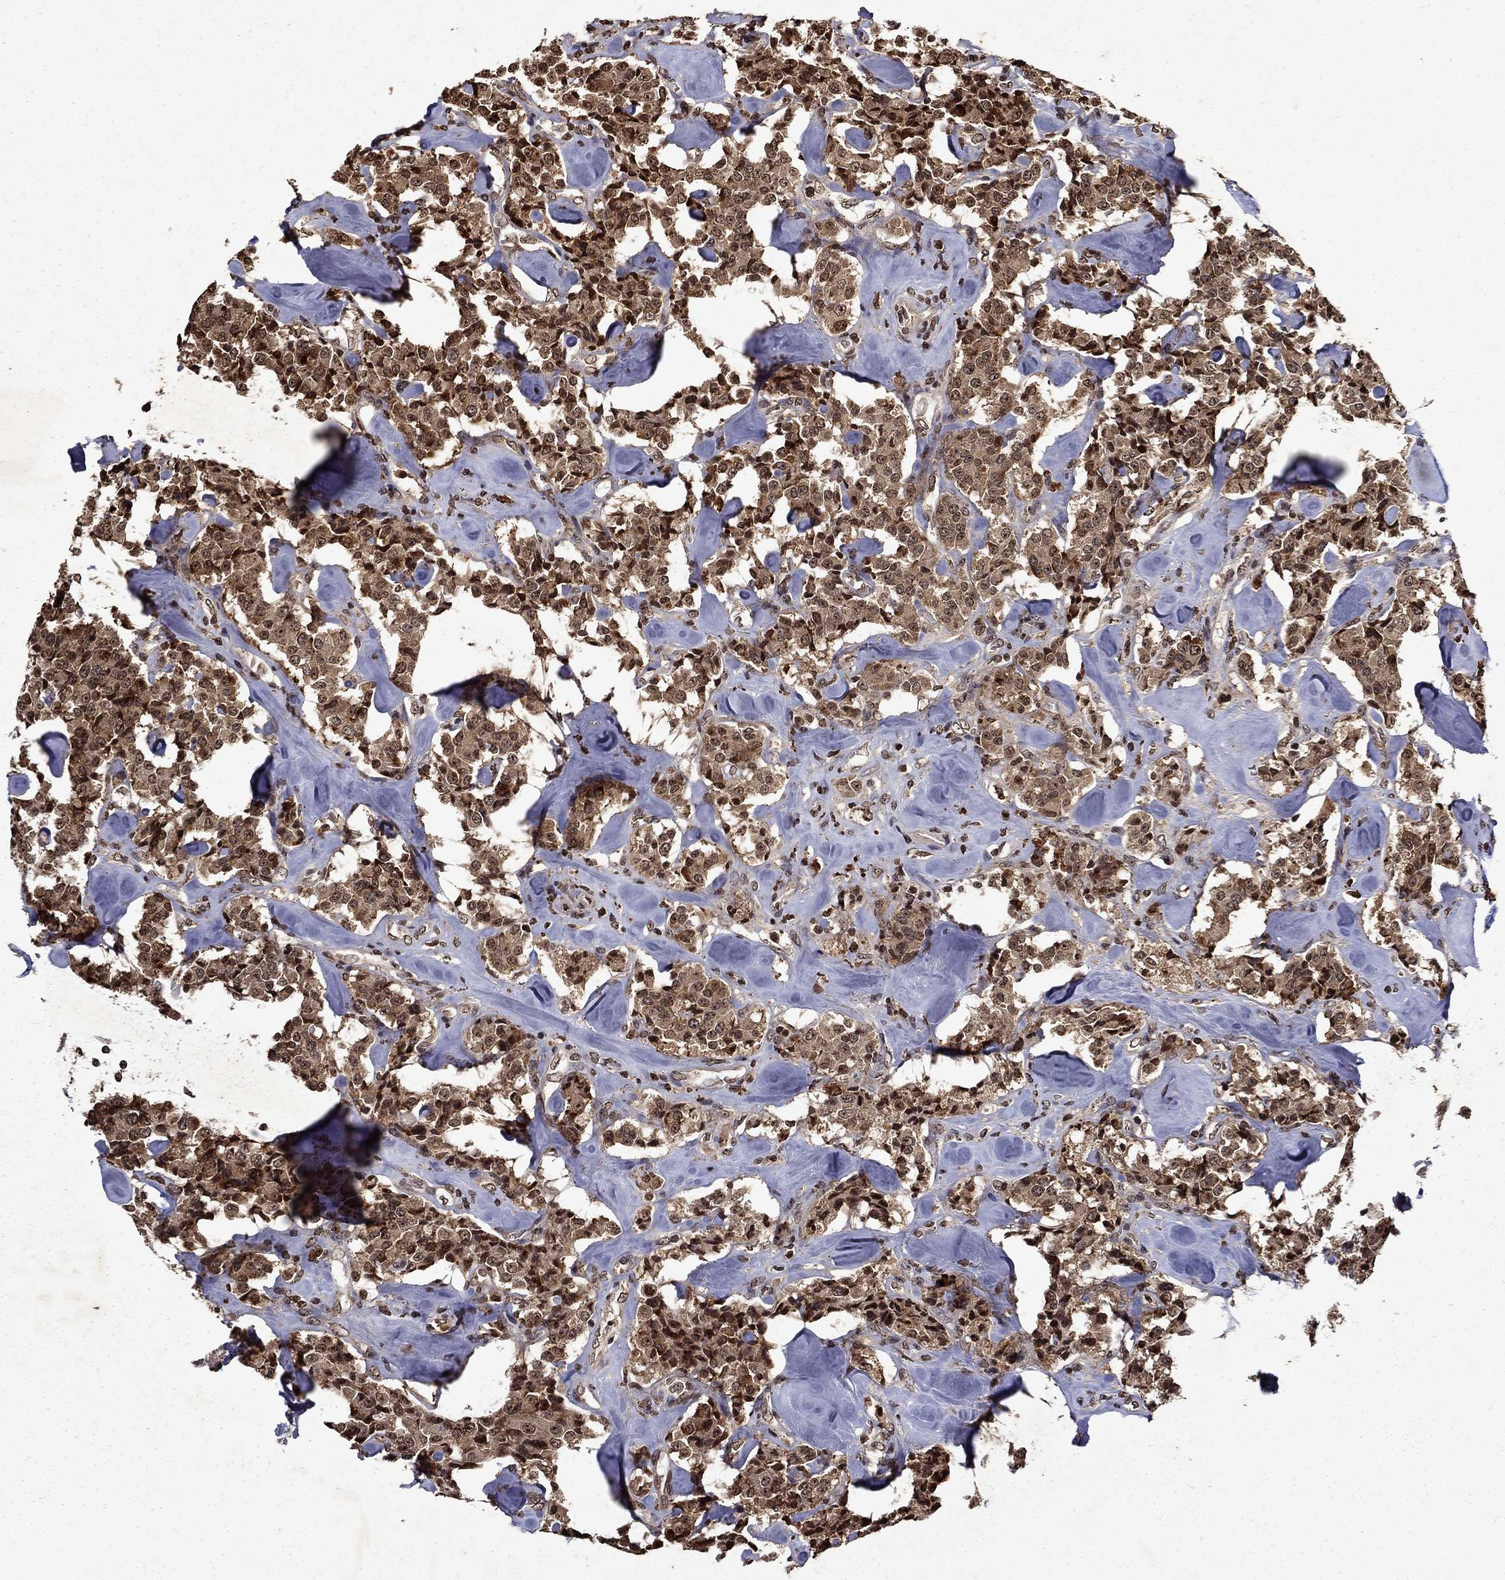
{"staining": {"intensity": "moderate", "quantity": ">75%", "location": "cytoplasmic/membranous,nuclear"}, "tissue": "carcinoid", "cell_type": "Tumor cells", "image_type": "cancer", "snomed": [{"axis": "morphology", "description": "Carcinoid, malignant, NOS"}, {"axis": "topography", "description": "Pancreas"}], "caption": "IHC photomicrograph of neoplastic tissue: human carcinoid stained using IHC demonstrates medium levels of moderate protein expression localized specifically in the cytoplasmic/membranous and nuclear of tumor cells, appearing as a cytoplasmic/membranous and nuclear brown color.", "gene": "PIN4", "patient": {"sex": "male", "age": 41}}